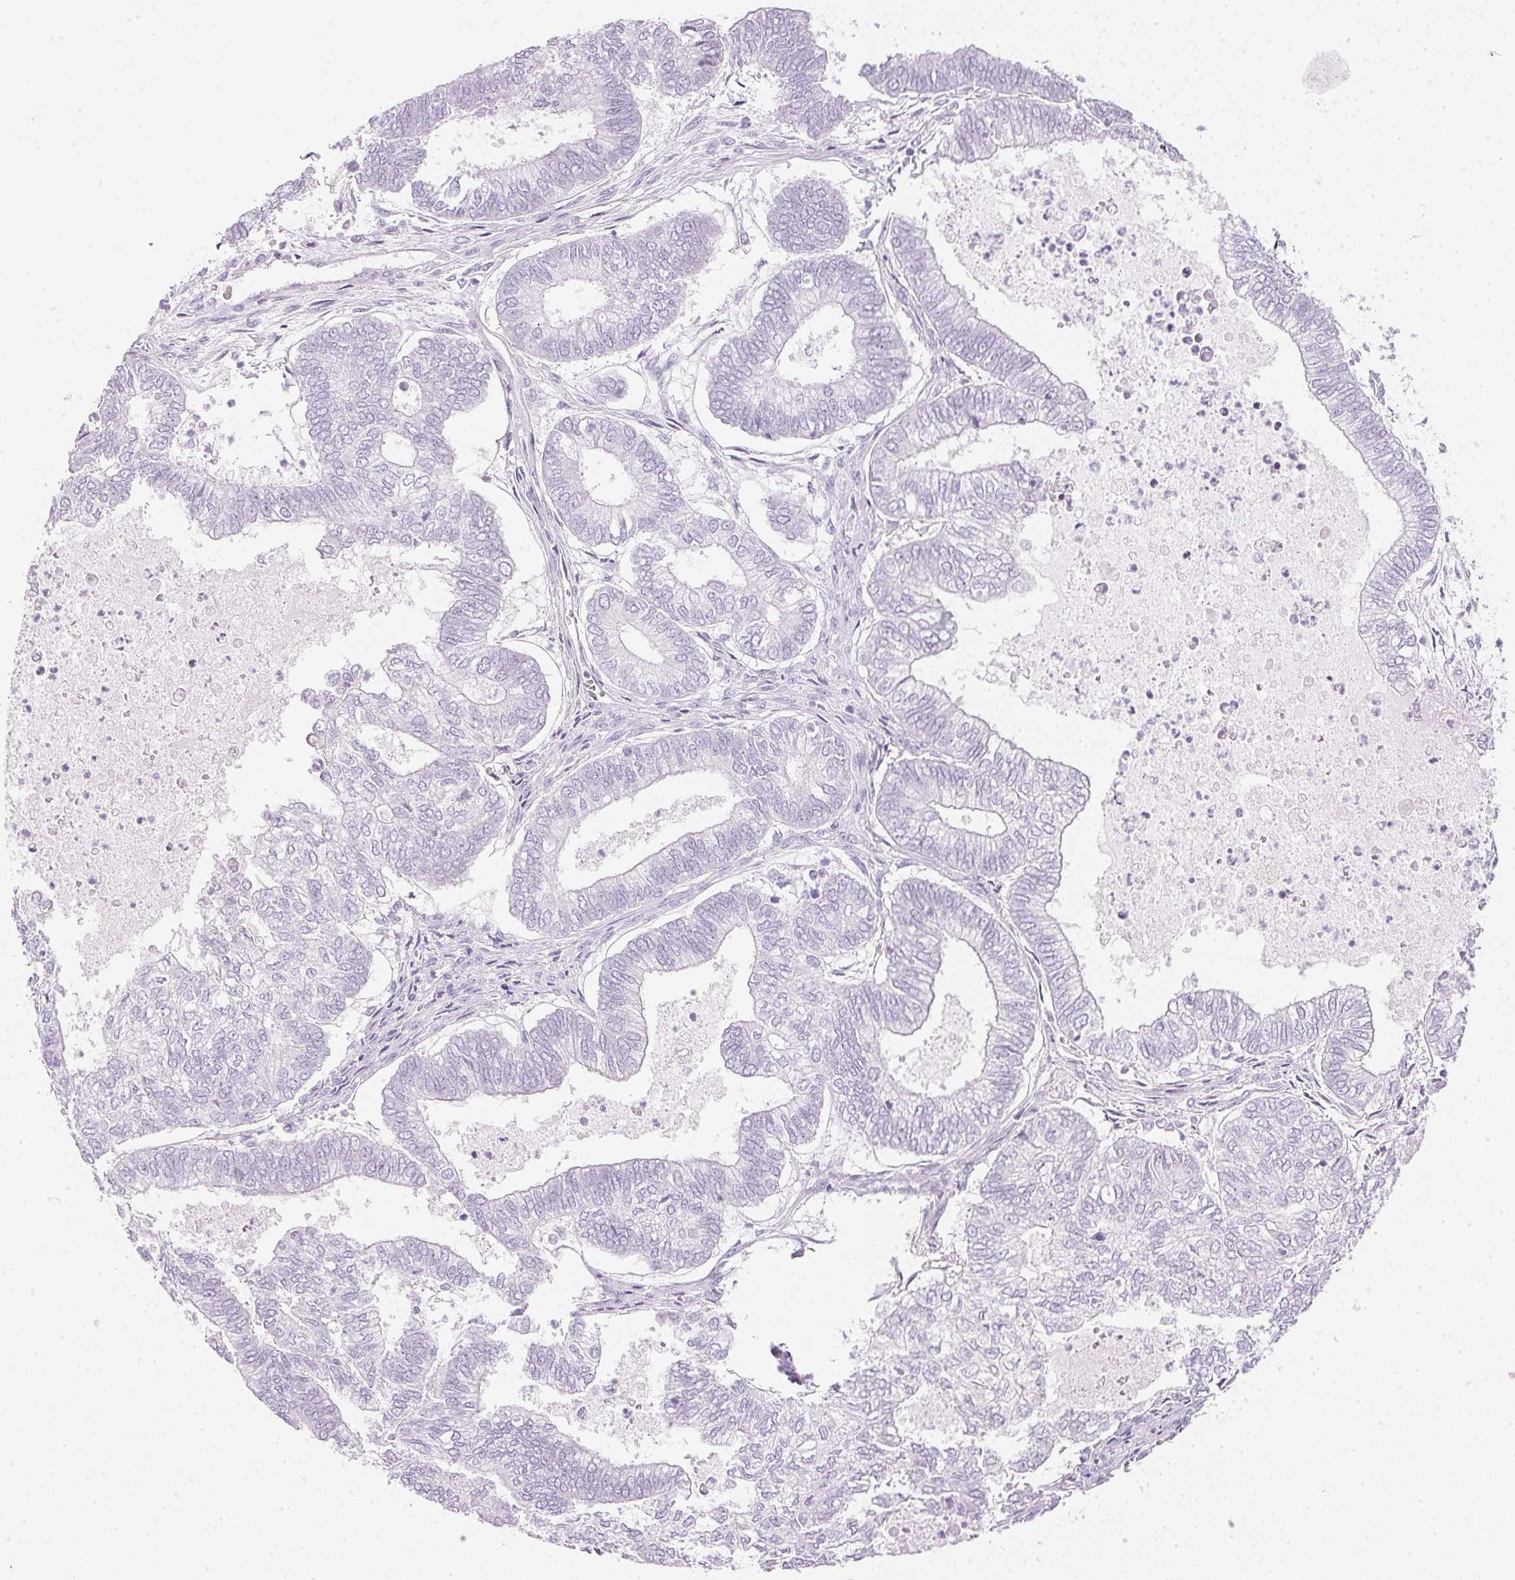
{"staining": {"intensity": "negative", "quantity": "none", "location": "none"}, "tissue": "ovarian cancer", "cell_type": "Tumor cells", "image_type": "cancer", "snomed": [{"axis": "morphology", "description": "Carcinoma, endometroid"}, {"axis": "topography", "description": "Ovary"}], "caption": "A high-resolution photomicrograph shows immunohistochemistry staining of ovarian endometroid carcinoma, which shows no significant staining in tumor cells.", "gene": "IGFBP1", "patient": {"sex": "female", "age": 64}}